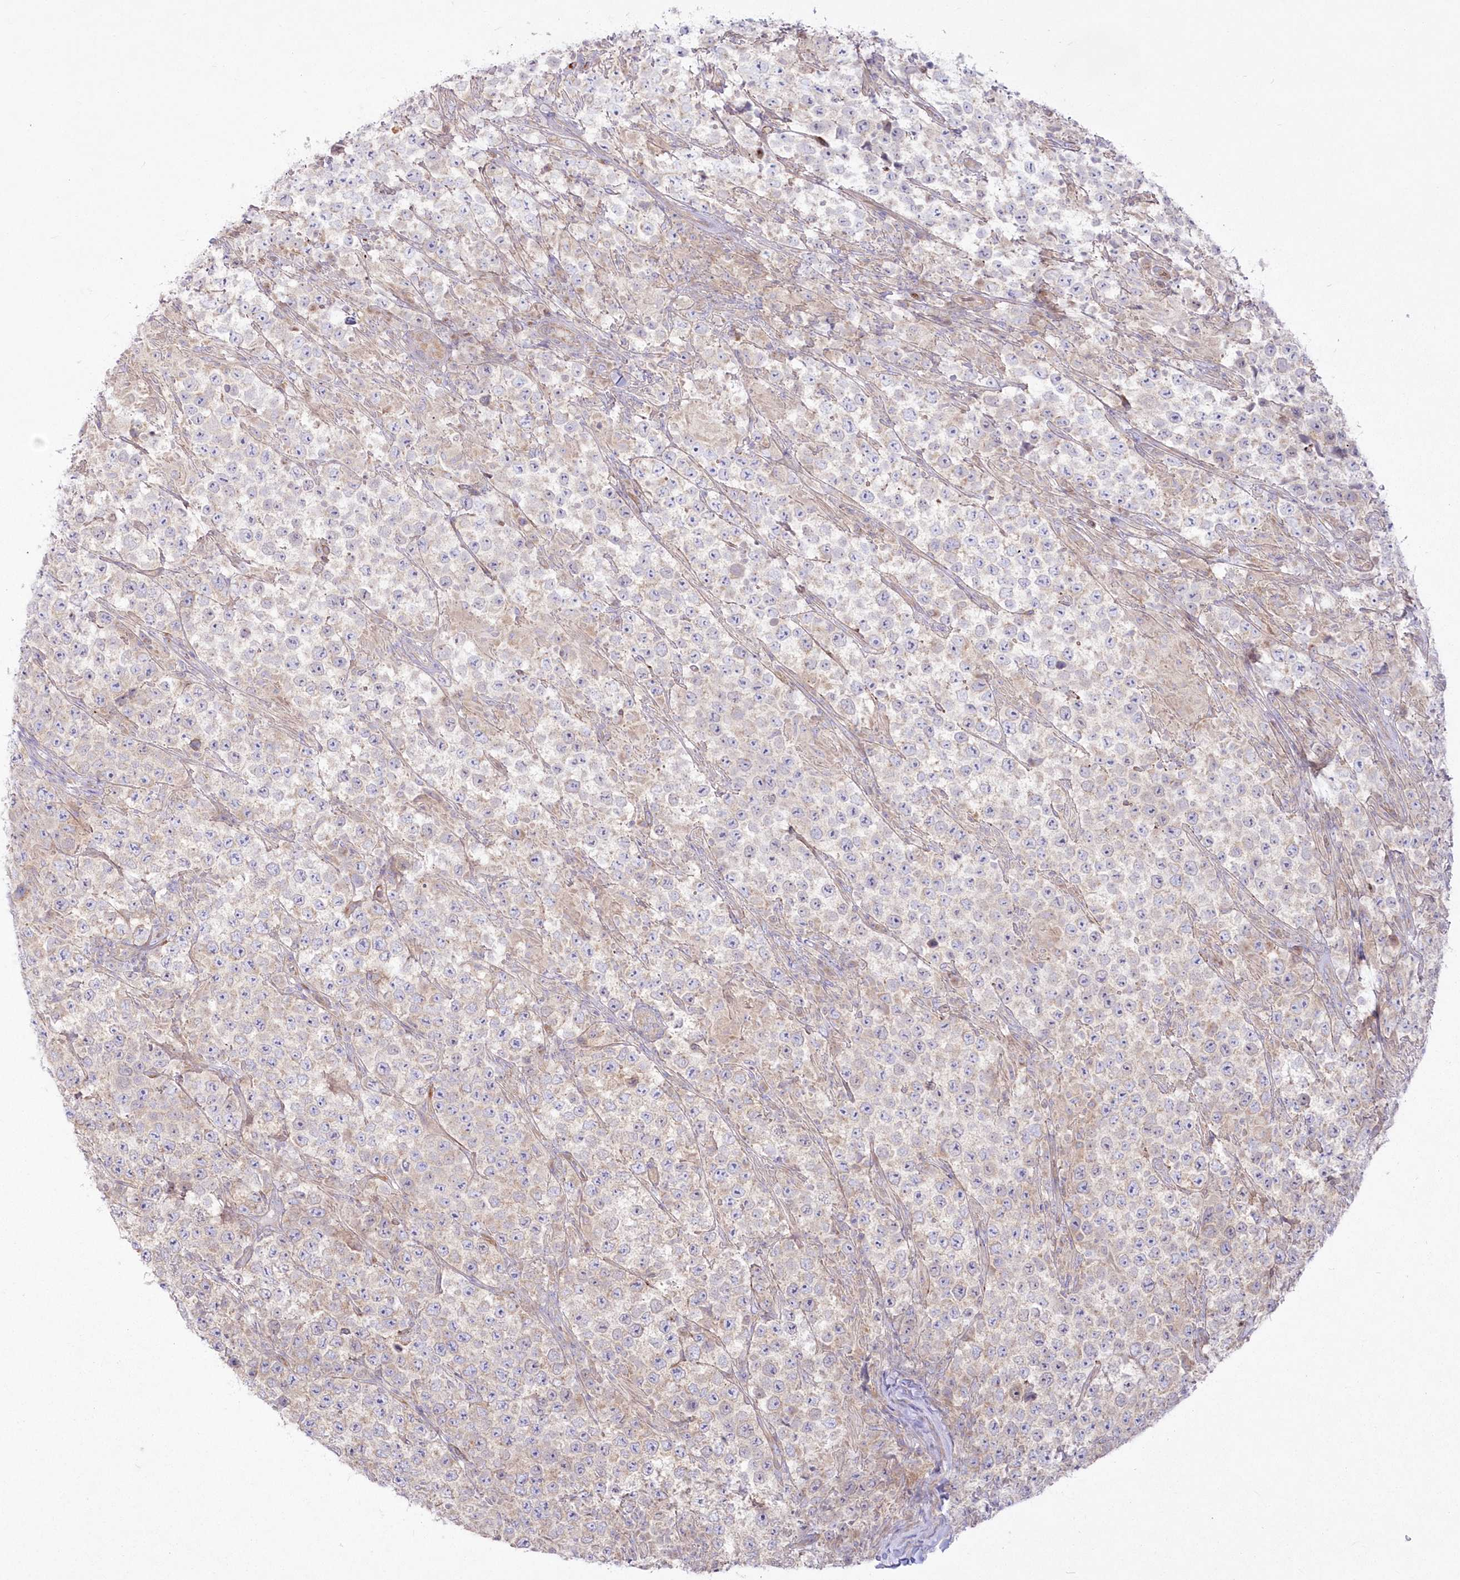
{"staining": {"intensity": "negative", "quantity": "none", "location": "none"}, "tissue": "testis cancer", "cell_type": "Tumor cells", "image_type": "cancer", "snomed": [{"axis": "morphology", "description": "Normal tissue, NOS"}, {"axis": "morphology", "description": "Urothelial carcinoma, High grade"}, {"axis": "morphology", "description": "Seminoma, NOS"}, {"axis": "morphology", "description": "Carcinoma, Embryonal, NOS"}, {"axis": "topography", "description": "Urinary bladder"}, {"axis": "topography", "description": "Testis"}], "caption": "Immunohistochemistry (IHC) image of human testis cancer stained for a protein (brown), which shows no positivity in tumor cells. The staining is performed using DAB brown chromogen with nuclei counter-stained in using hematoxylin.", "gene": "ZNF843", "patient": {"sex": "male", "age": 41}}